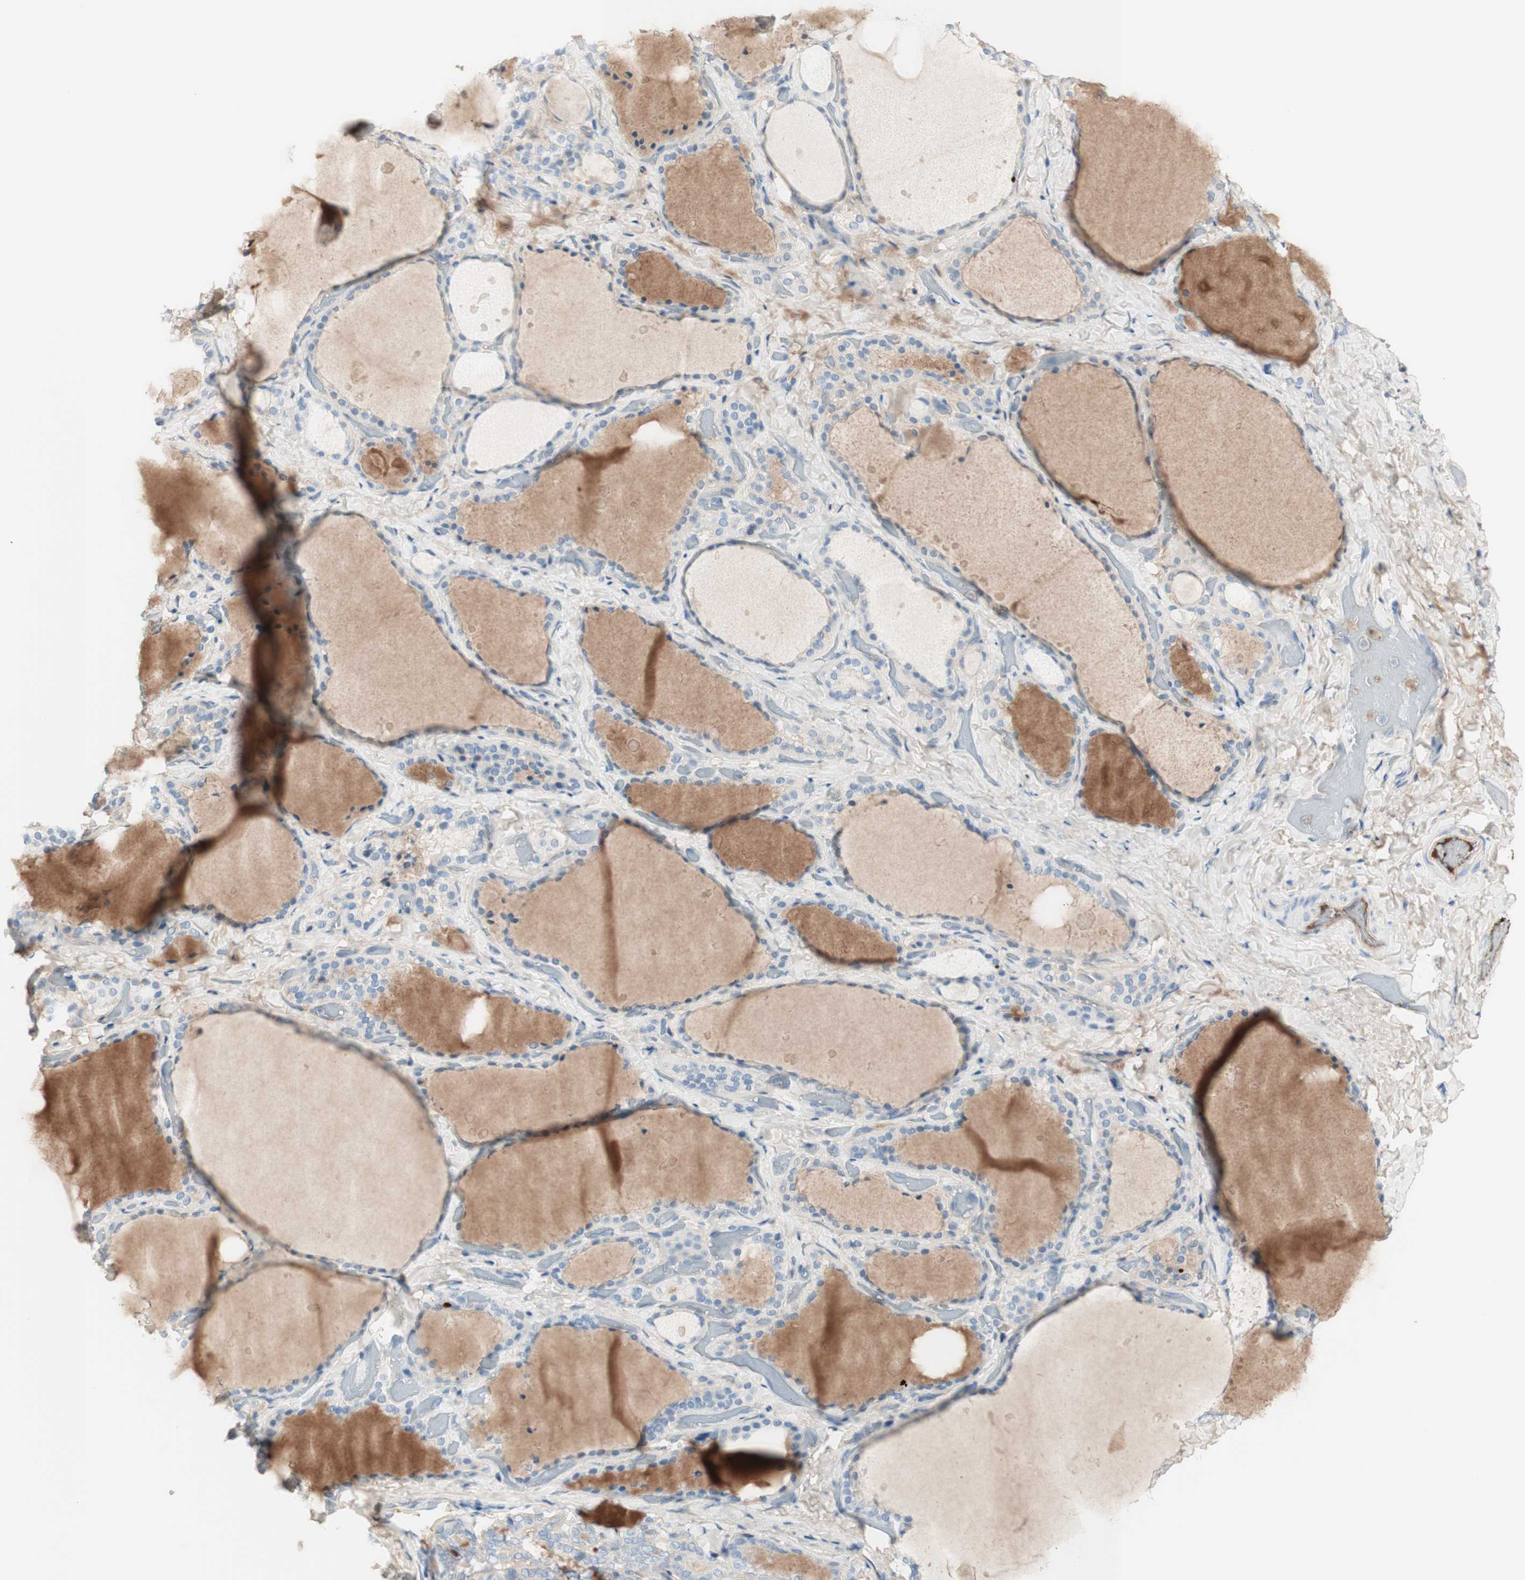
{"staining": {"intensity": "negative", "quantity": "none", "location": "none"}, "tissue": "thyroid gland", "cell_type": "Glandular cells", "image_type": "normal", "snomed": [{"axis": "morphology", "description": "Normal tissue, NOS"}, {"axis": "topography", "description": "Thyroid gland"}], "caption": "IHC histopathology image of unremarkable thyroid gland: thyroid gland stained with DAB (3,3'-diaminobenzidine) exhibits no significant protein expression in glandular cells. The staining was performed using DAB to visualize the protein expression in brown, while the nuclei were stained in blue with hematoxylin (Magnification: 20x).", "gene": "KNG1", "patient": {"sex": "female", "age": 44}}